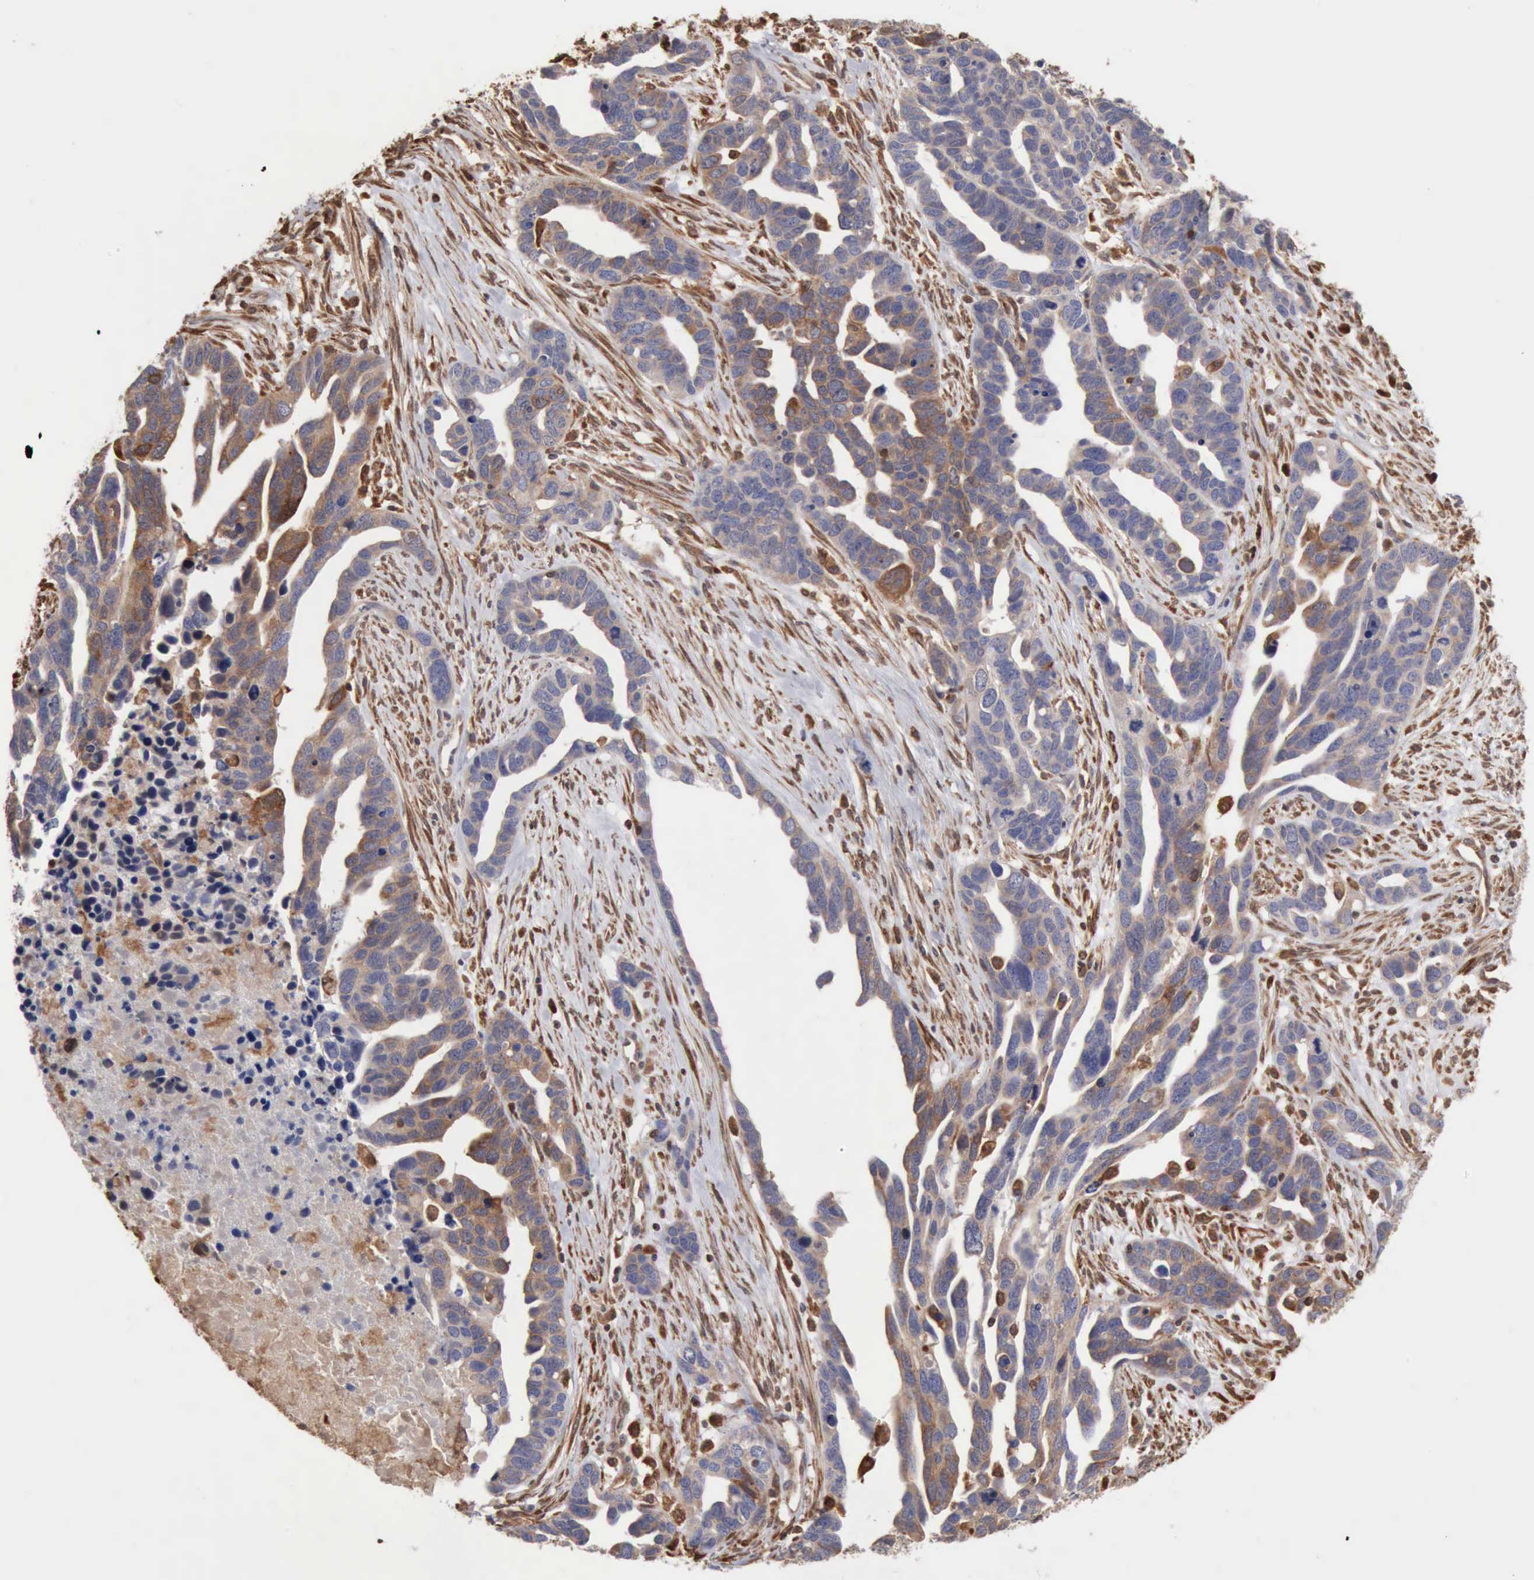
{"staining": {"intensity": "weak", "quantity": ">75%", "location": "cytoplasmic/membranous"}, "tissue": "ovarian cancer", "cell_type": "Tumor cells", "image_type": "cancer", "snomed": [{"axis": "morphology", "description": "Cystadenocarcinoma, serous, NOS"}, {"axis": "topography", "description": "Ovary"}], "caption": "A brown stain labels weak cytoplasmic/membranous positivity of a protein in ovarian serous cystadenocarcinoma tumor cells. (IHC, brightfield microscopy, high magnification).", "gene": "APOL2", "patient": {"sex": "female", "age": 54}}